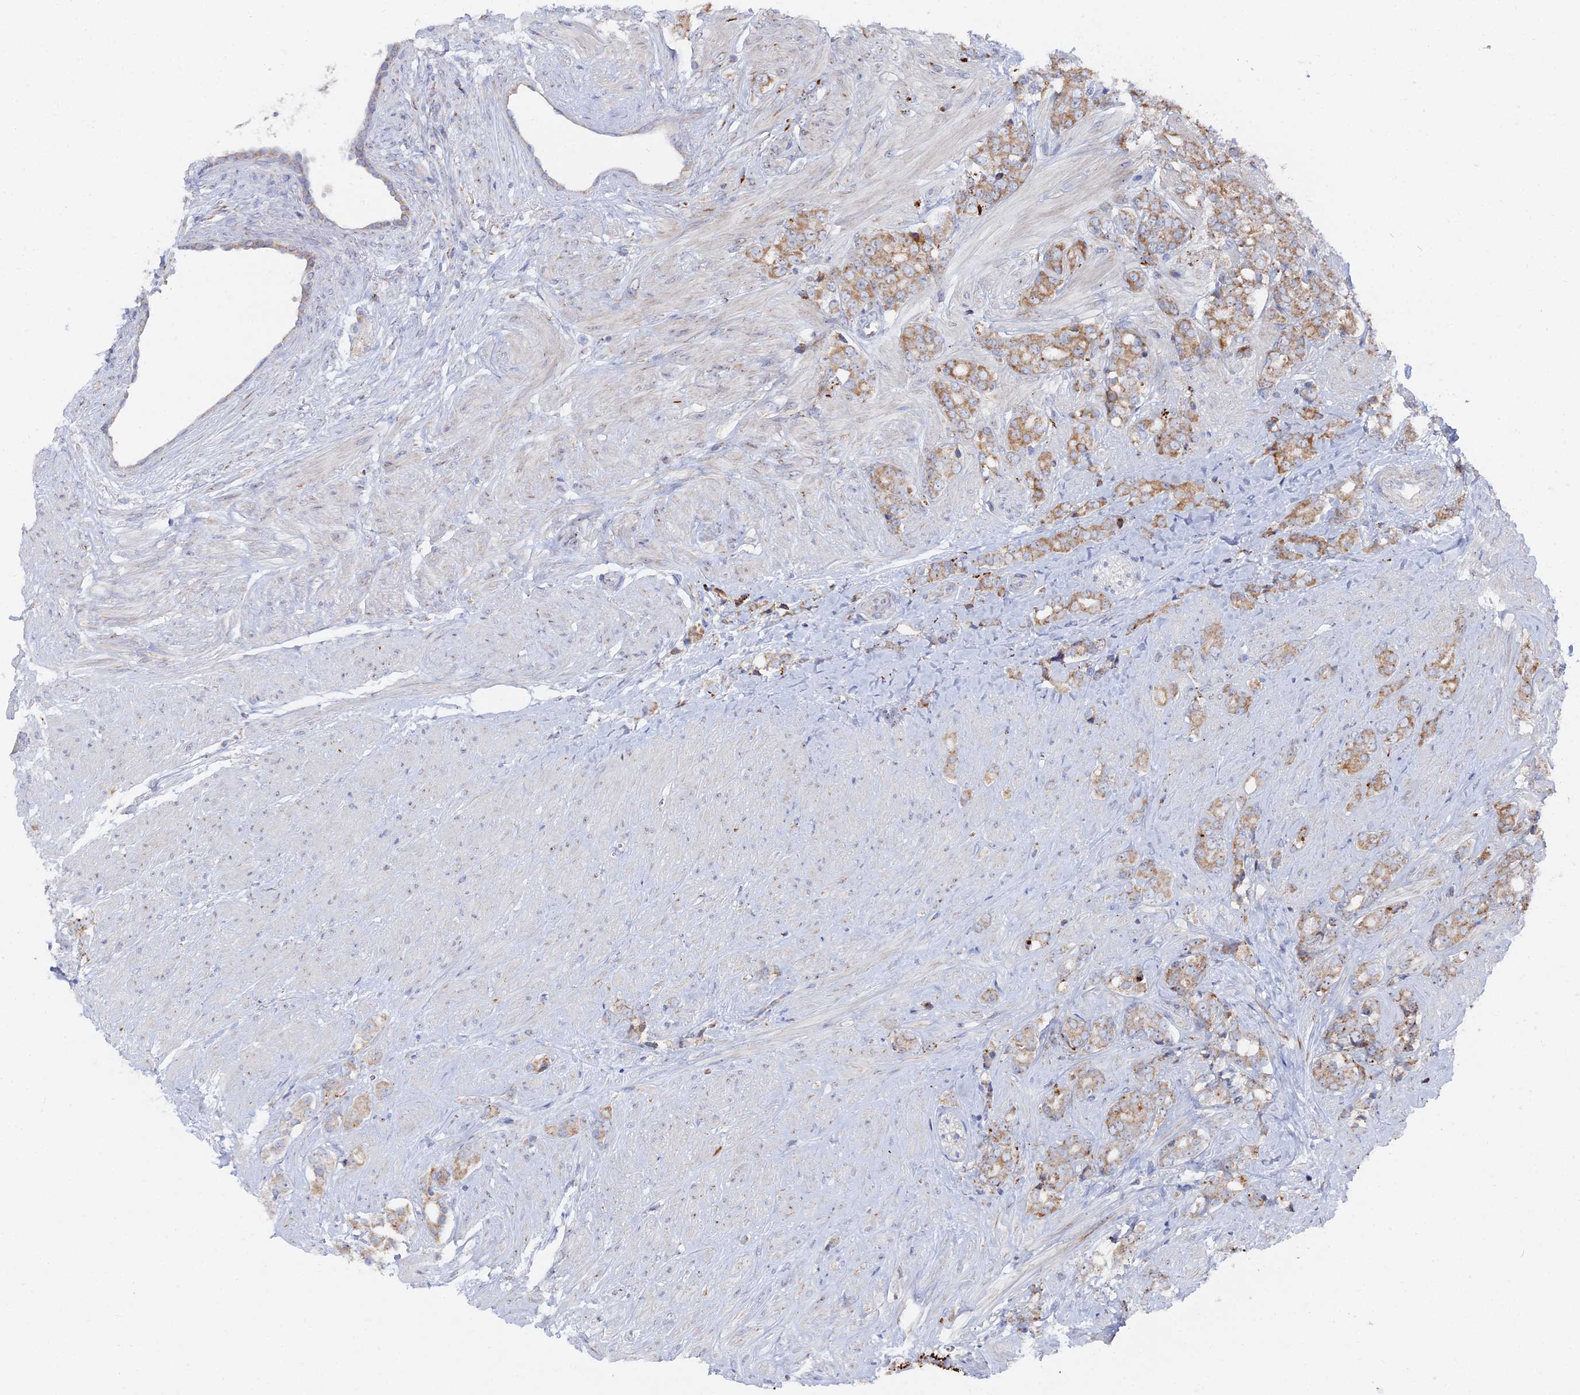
{"staining": {"intensity": "moderate", "quantity": ">75%", "location": "cytoplasmic/membranous"}, "tissue": "prostate cancer", "cell_type": "Tumor cells", "image_type": "cancer", "snomed": [{"axis": "morphology", "description": "Adenocarcinoma, High grade"}, {"axis": "topography", "description": "Prostate"}], "caption": "This is an image of immunohistochemistry (IHC) staining of adenocarcinoma (high-grade) (prostate), which shows moderate positivity in the cytoplasmic/membranous of tumor cells.", "gene": "MPC1", "patient": {"sex": "male", "age": 62}}